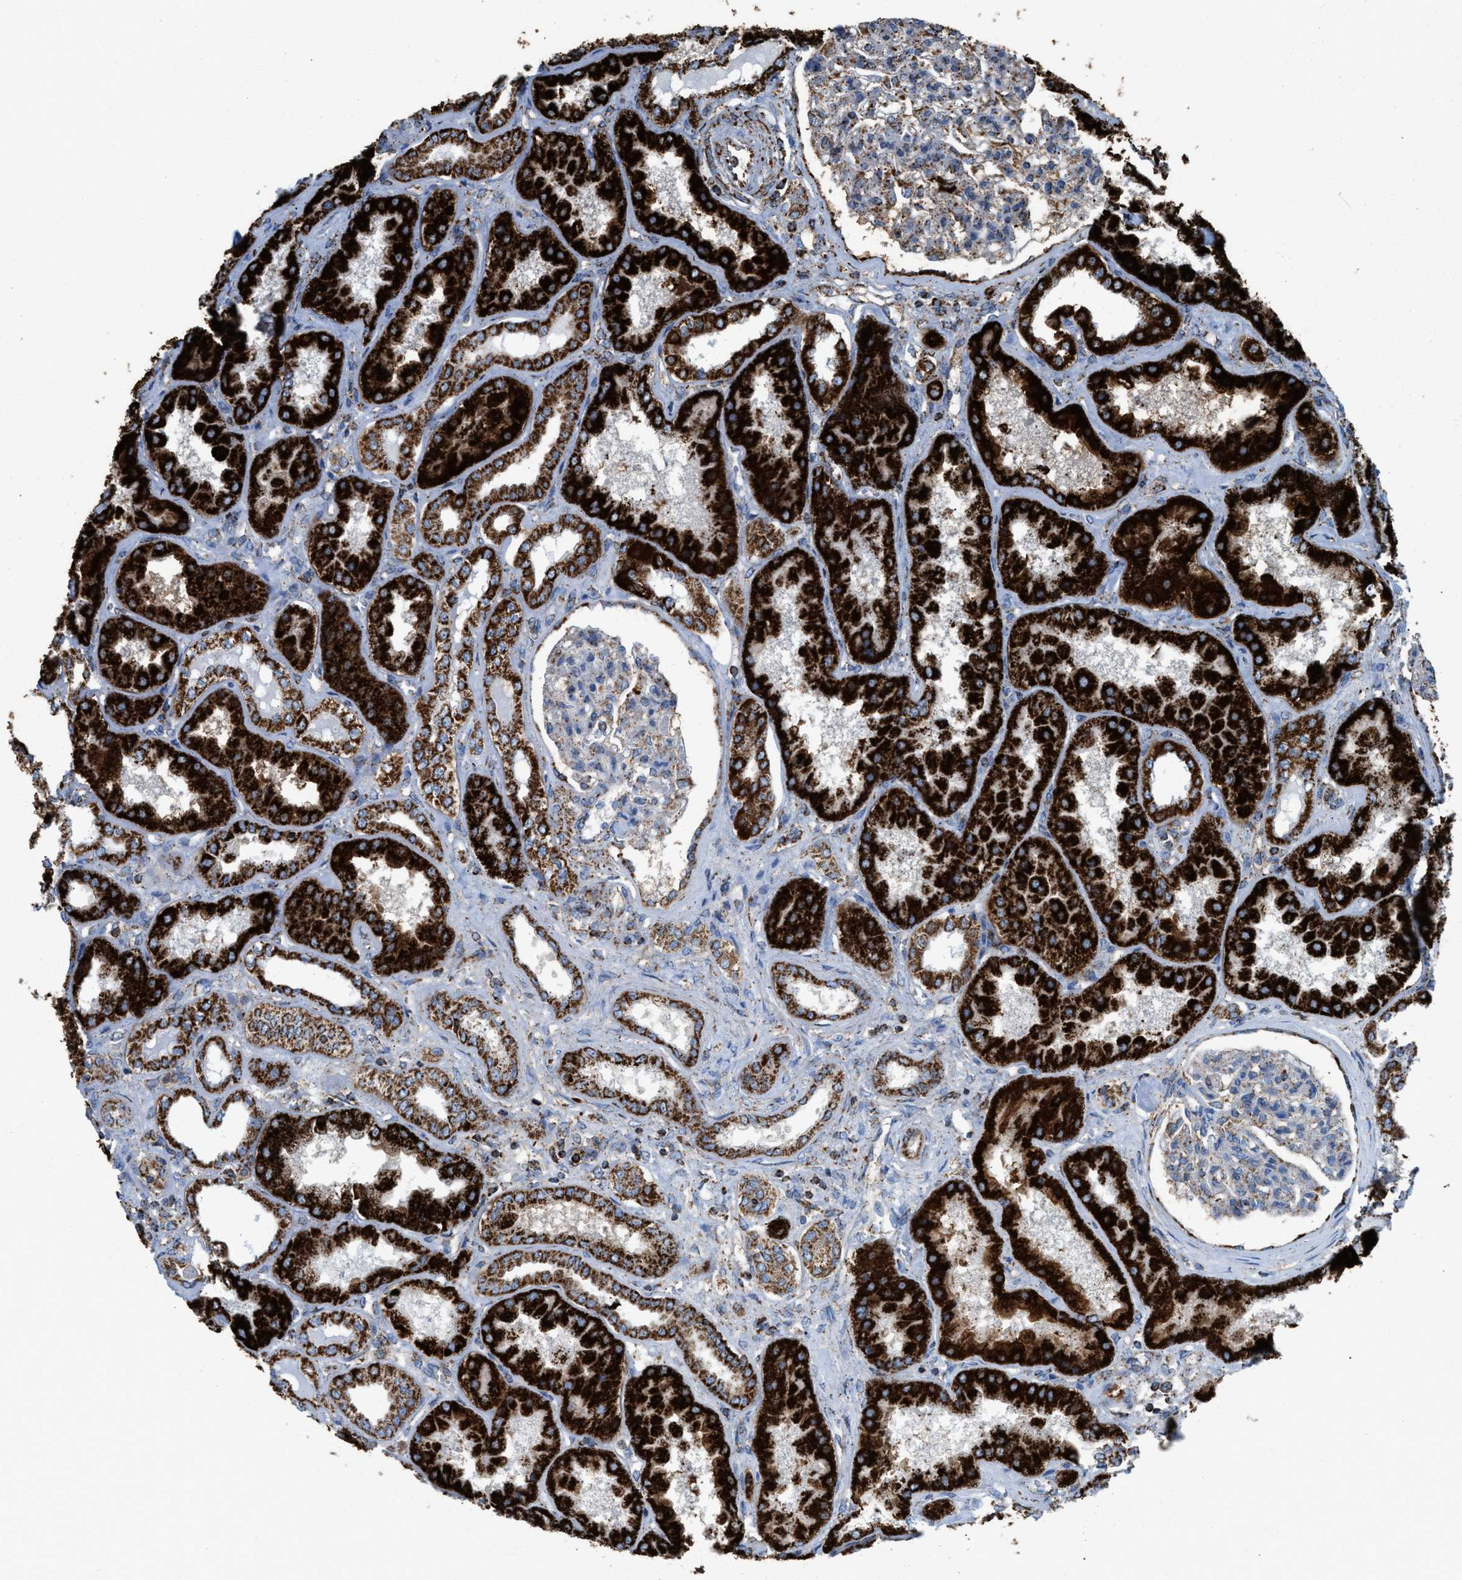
{"staining": {"intensity": "moderate", "quantity": "25%-75%", "location": "cytoplasmic/membranous"}, "tissue": "kidney", "cell_type": "Cells in glomeruli", "image_type": "normal", "snomed": [{"axis": "morphology", "description": "Normal tissue, NOS"}, {"axis": "topography", "description": "Kidney"}], "caption": "Kidney stained with DAB IHC reveals medium levels of moderate cytoplasmic/membranous staining in approximately 25%-75% of cells in glomeruli. (brown staining indicates protein expression, while blue staining denotes nuclei).", "gene": "ECHS1", "patient": {"sex": "female", "age": 56}}